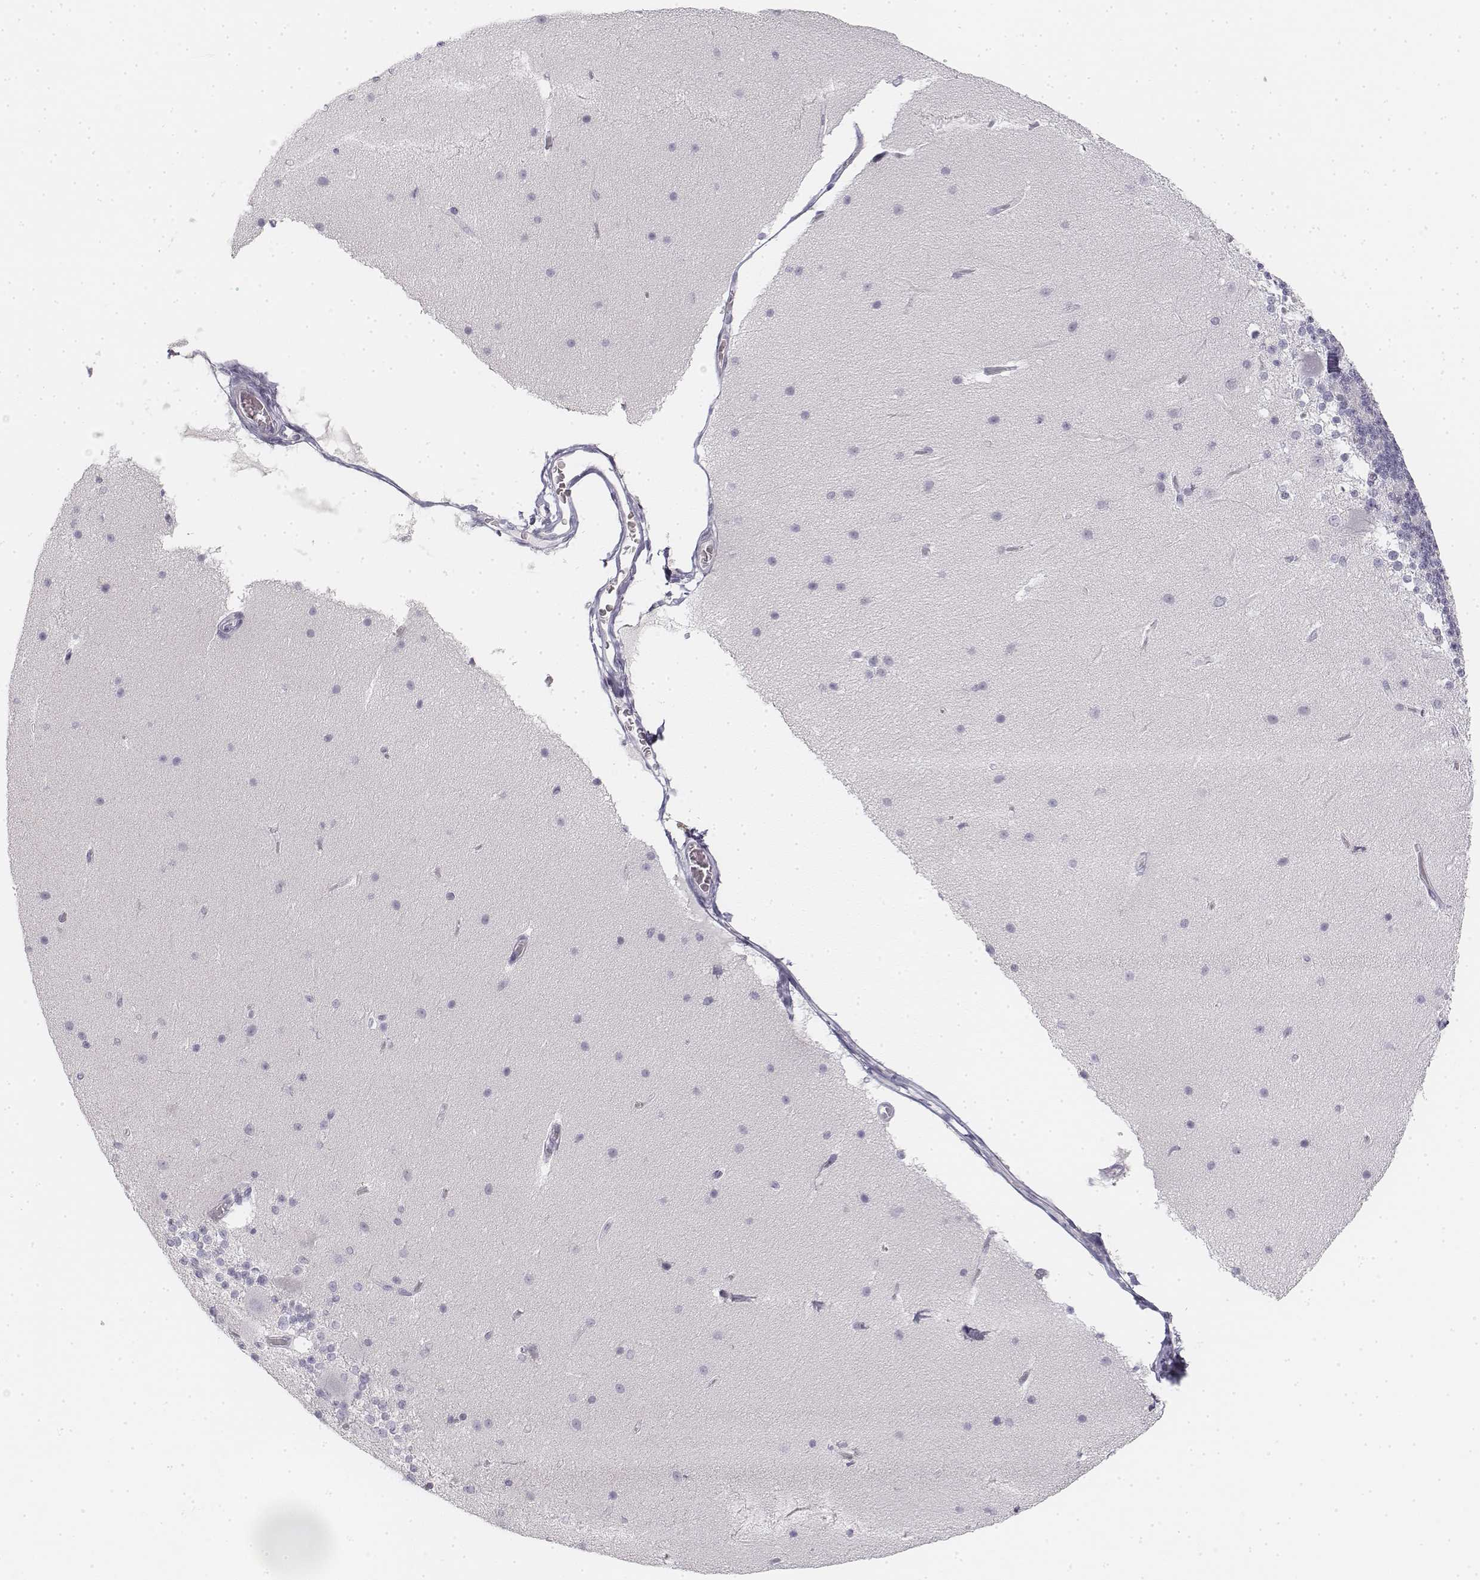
{"staining": {"intensity": "negative", "quantity": "none", "location": "none"}, "tissue": "cerebellum", "cell_type": "Cells in granular layer", "image_type": "normal", "snomed": [{"axis": "morphology", "description": "Normal tissue, NOS"}, {"axis": "topography", "description": "Cerebellum"}], "caption": "IHC image of normal human cerebellum stained for a protein (brown), which displays no expression in cells in granular layer.", "gene": "KRT25", "patient": {"sex": "female", "age": 19}}